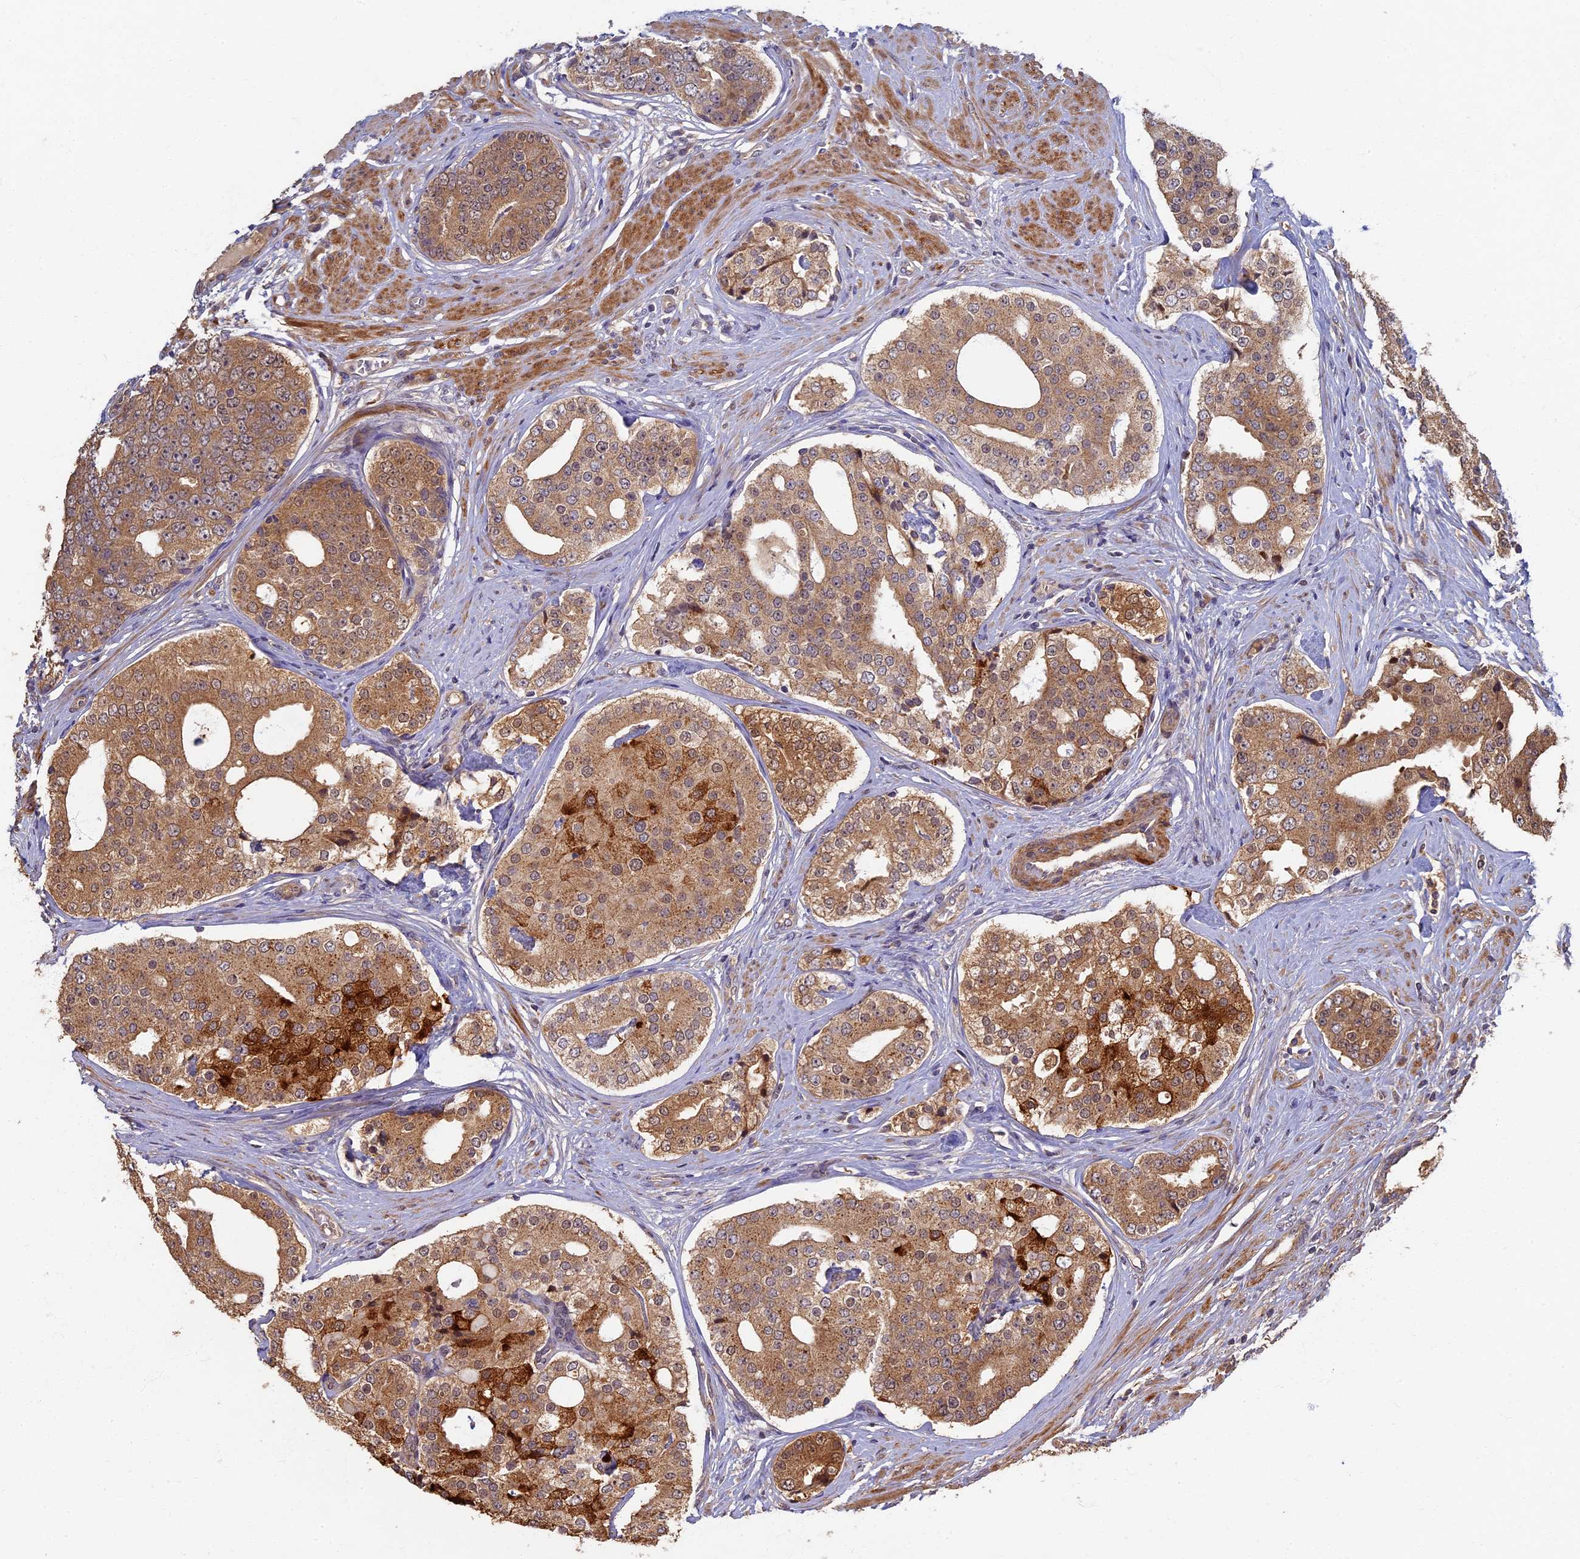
{"staining": {"intensity": "moderate", "quantity": ">75%", "location": "cytoplasmic/membranous"}, "tissue": "prostate cancer", "cell_type": "Tumor cells", "image_type": "cancer", "snomed": [{"axis": "morphology", "description": "Adenocarcinoma, High grade"}, {"axis": "topography", "description": "Prostate"}], "caption": "Moderate cytoplasmic/membranous protein expression is seen in approximately >75% of tumor cells in prostate cancer (high-grade adenocarcinoma). (DAB = brown stain, brightfield microscopy at high magnification).", "gene": "RSPH3", "patient": {"sex": "male", "age": 56}}